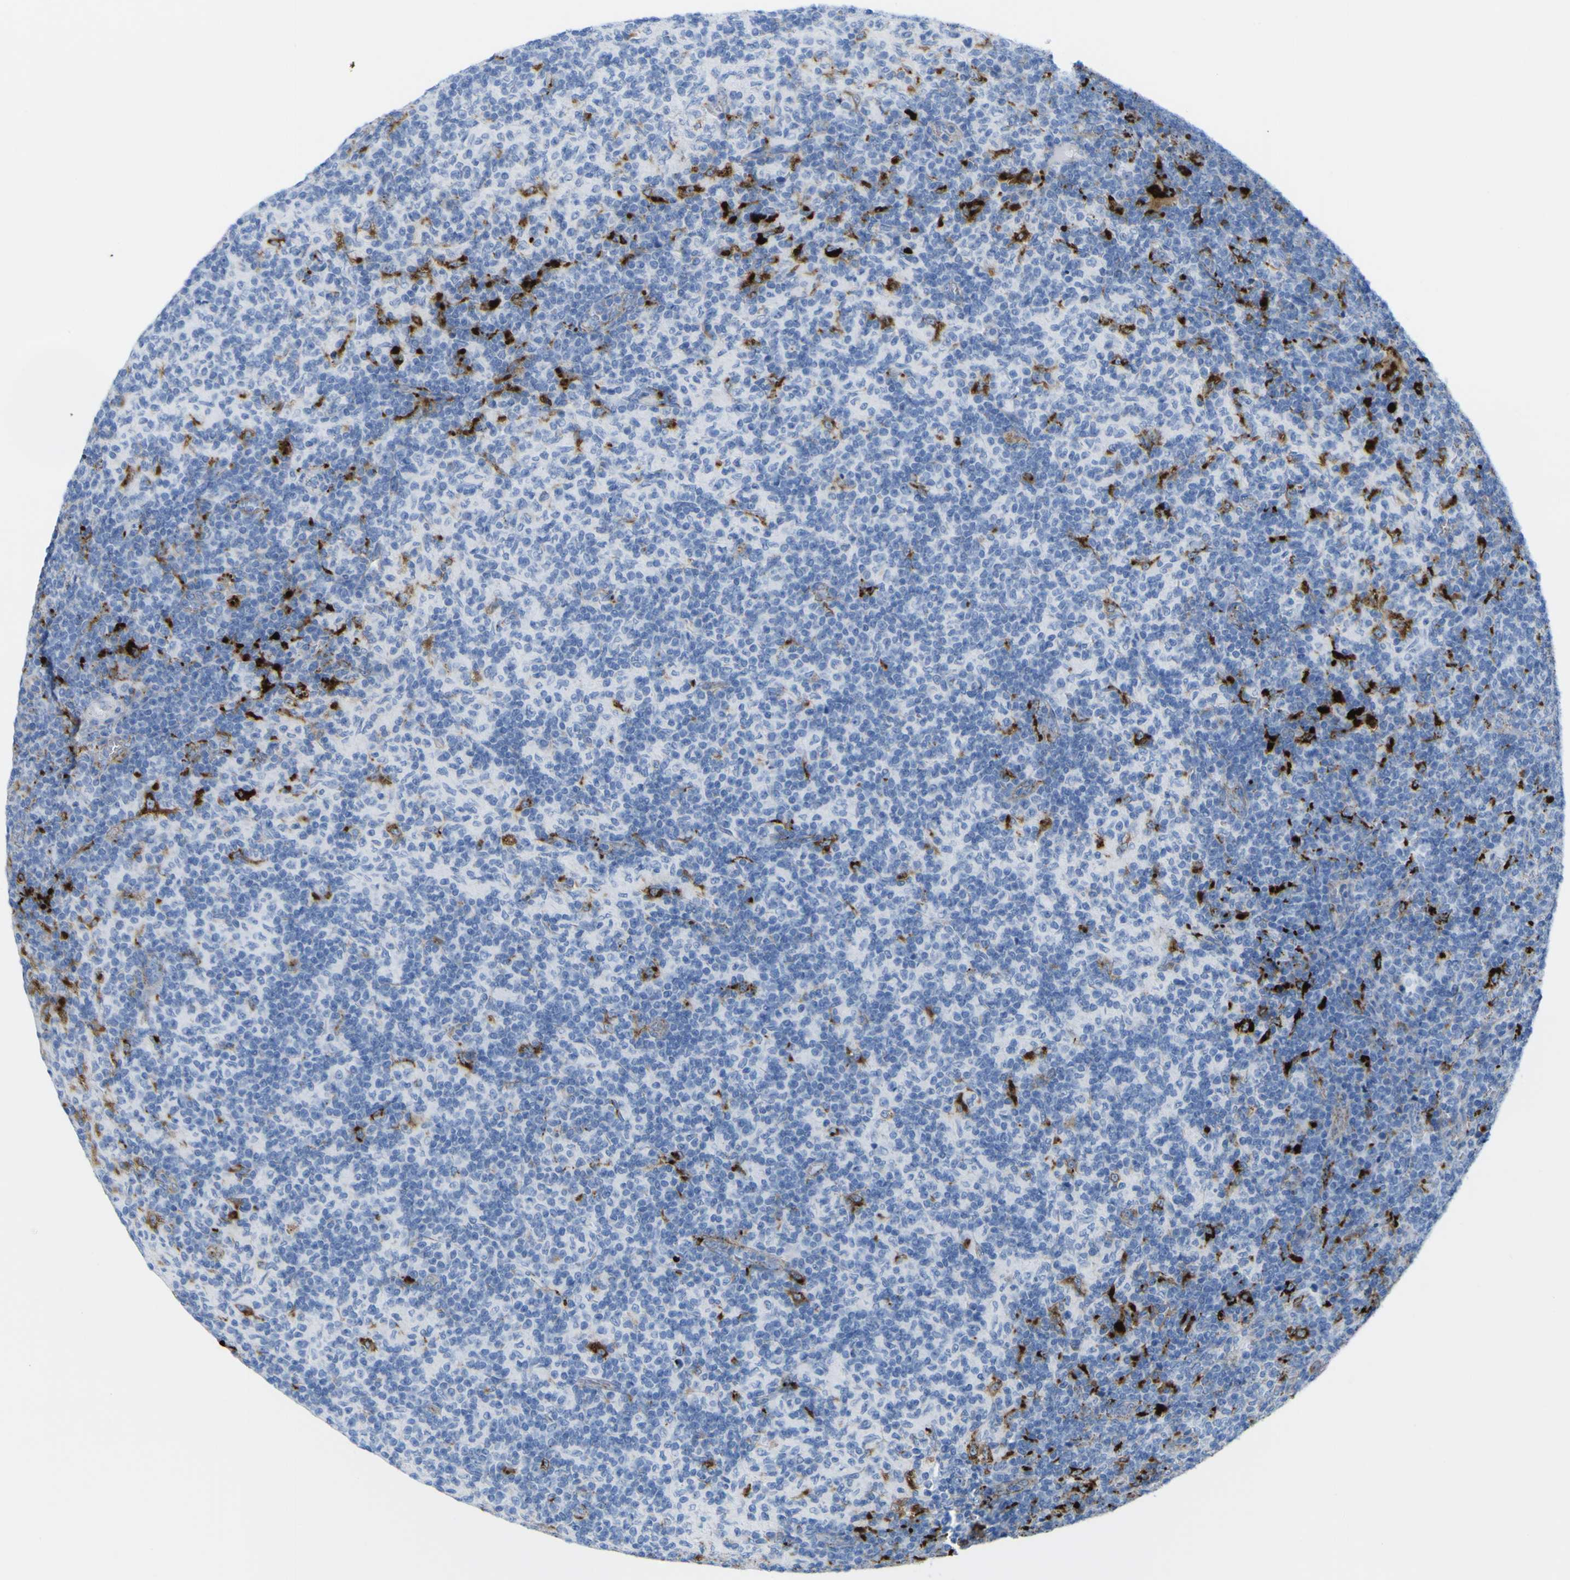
{"staining": {"intensity": "strong", "quantity": "<25%", "location": "cytoplasmic/membranous"}, "tissue": "lymph node", "cell_type": "Germinal center cells", "image_type": "normal", "snomed": [{"axis": "morphology", "description": "Normal tissue, NOS"}, {"axis": "morphology", "description": "Inflammation, NOS"}, {"axis": "topography", "description": "Lymph node"}], "caption": "Strong cytoplasmic/membranous staining is seen in about <25% of germinal center cells in unremarkable lymph node.", "gene": "PLD3", "patient": {"sex": "male", "age": 55}}